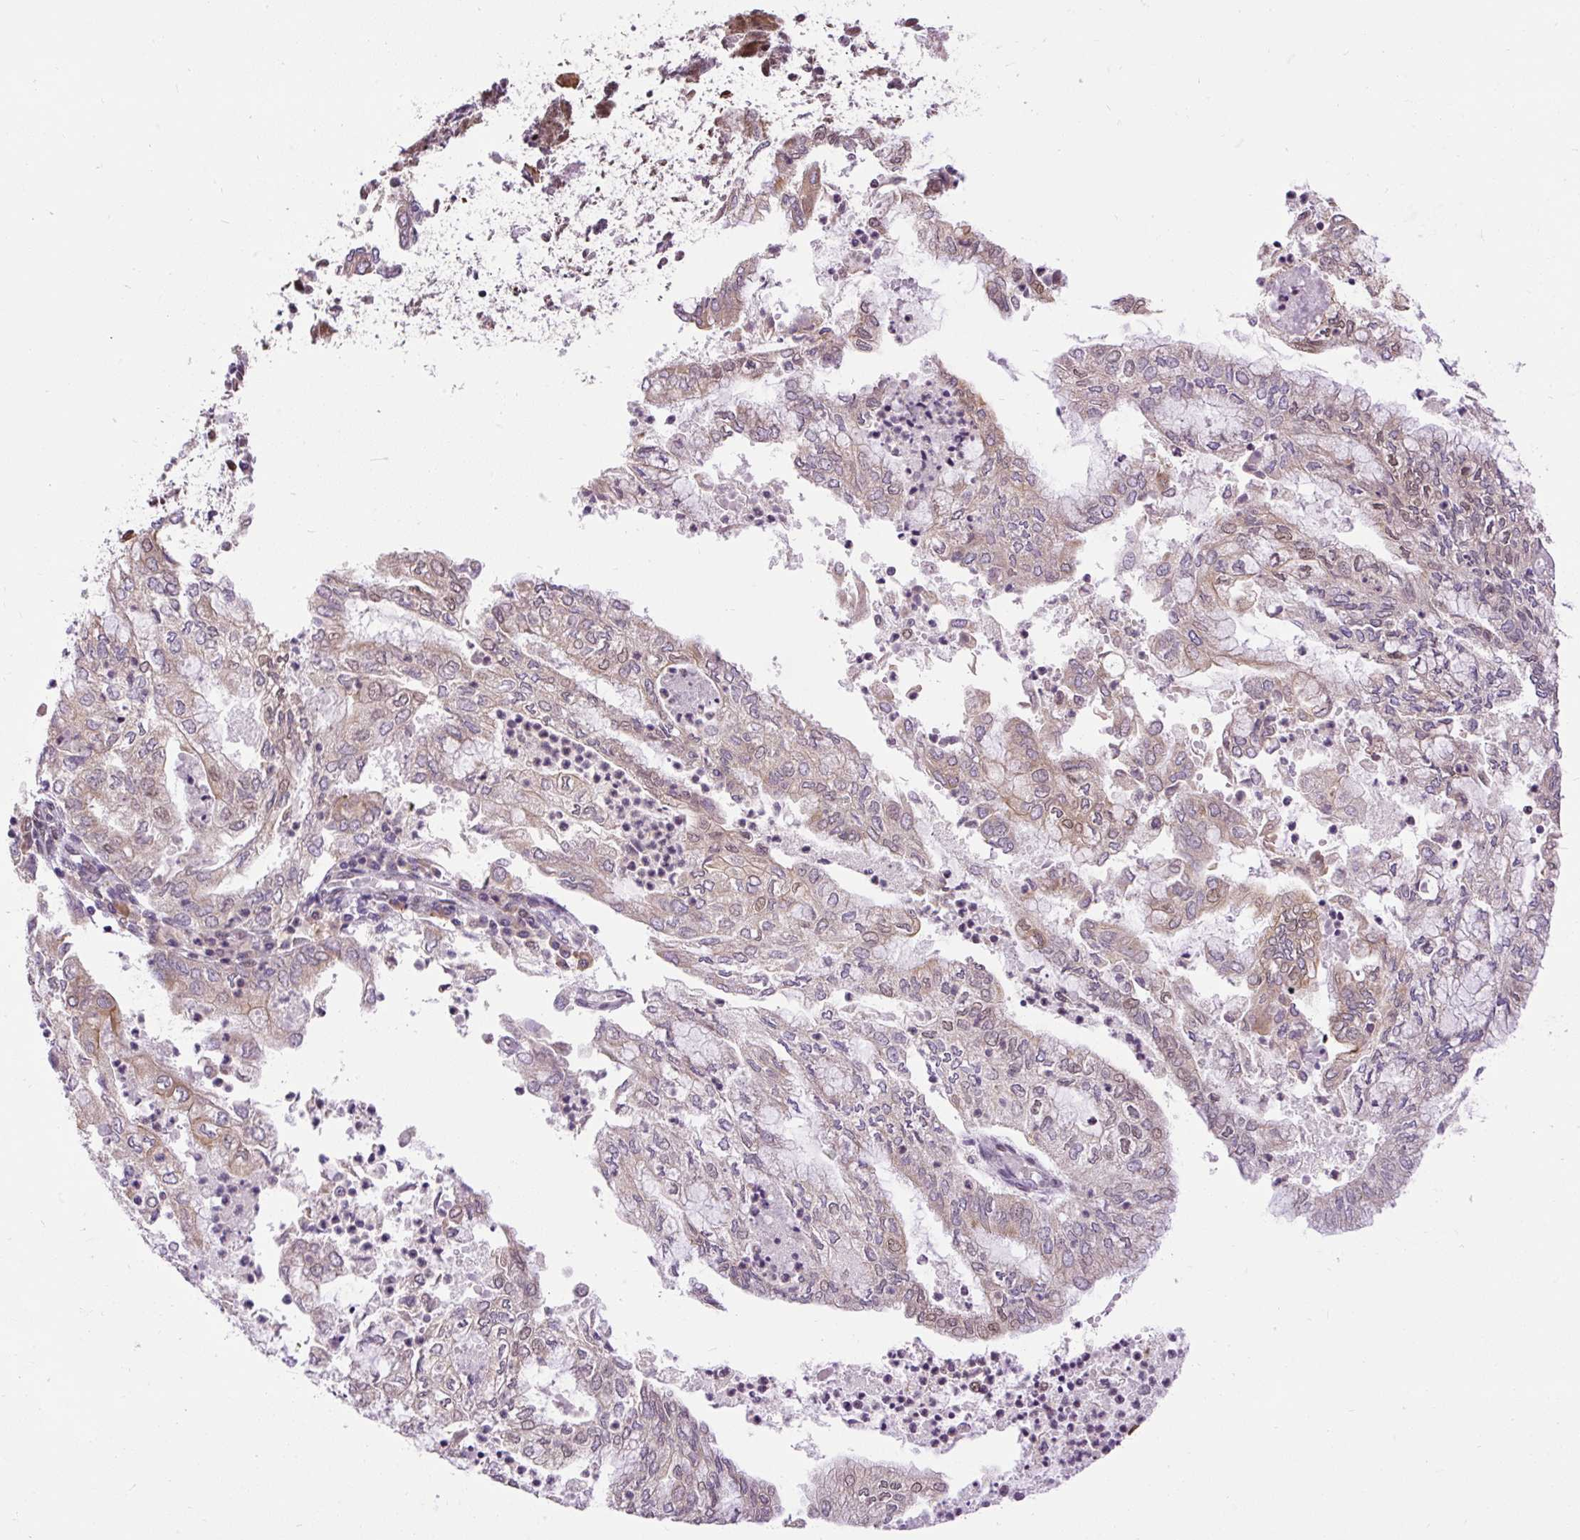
{"staining": {"intensity": "moderate", "quantity": "25%-75%", "location": "nuclear"}, "tissue": "endometrial cancer", "cell_type": "Tumor cells", "image_type": "cancer", "snomed": [{"axis": "morphology", "description": "Adenocarcinoma, NOS"}, {"axis": "topography", "description": "Endometrium"}], "caption": "Immunohistochemistry photomicrograph of endometrial cancer (adenocarcinoma) stained for a protein (brown), which demonstrates medium levels of moderate nuclear positivity in approximately 25%-75% of tumor cells.", "gene": "ZNF672", "patient": {"sex": "female", "age": 75}}